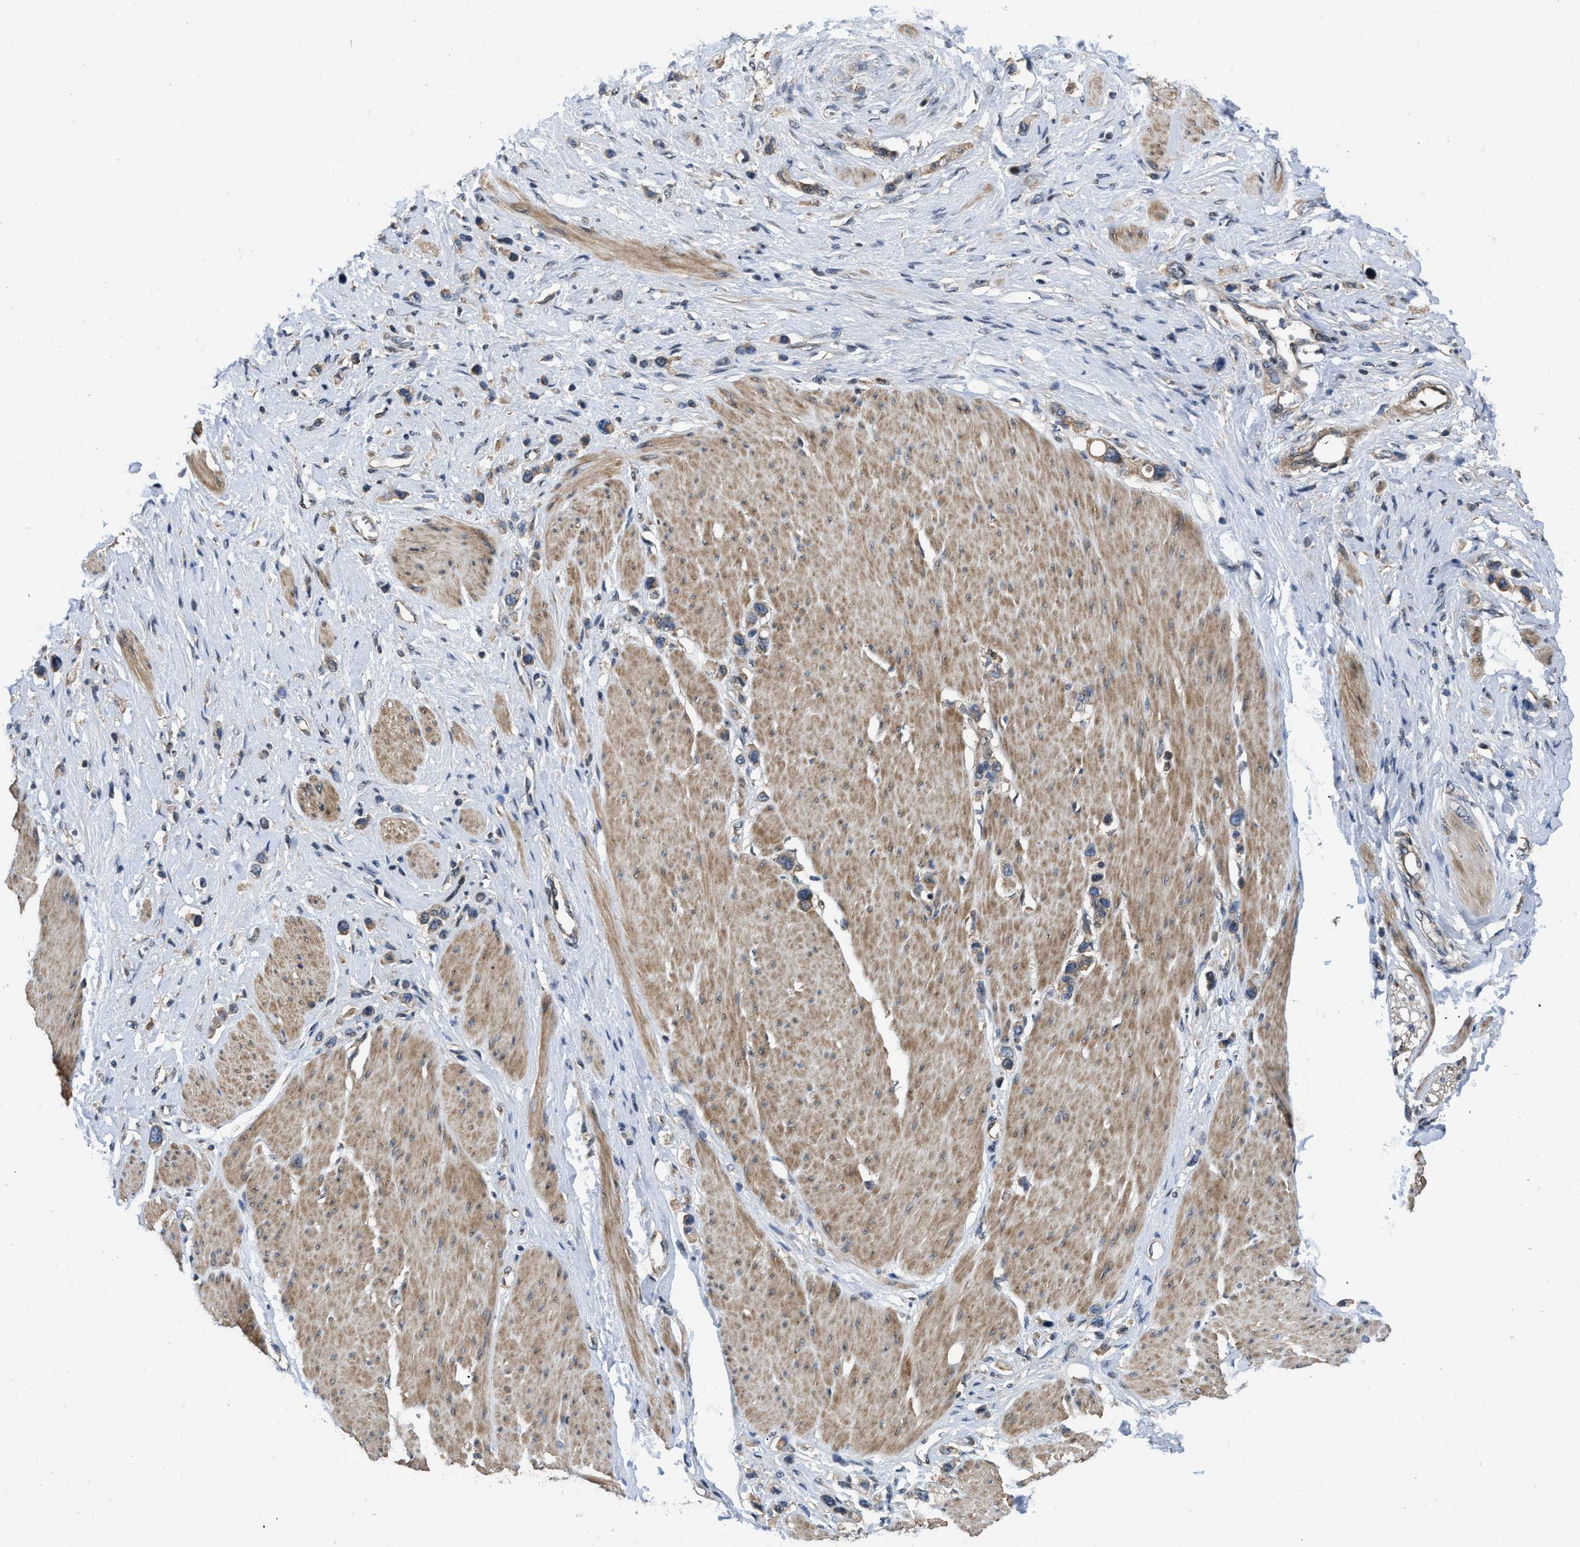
{"staining": {"intensity": "weak", "quantity": ">75%", "location": "cytoplasmic/membranous"}, "tissue": "stomach cancer", "cell_type": "Tumor cells", "image_type": "cancer", "snomed": [{"axis": "morphology", "description": "Adenocarcinoma, NOS"}, {"axis": "topography", "description": "Stomach"}], "caption": "This image shows stomach adenocarcinoma stained with immunohistochemistry (IHC) to label a protein in brown. The cytoplasmic/membranous of tumor cells show weak positivity for the protein. Nuclei are counter-stained blue.", "gene": "PRDM14", "patient": {"sex": "female", "age": 65}}